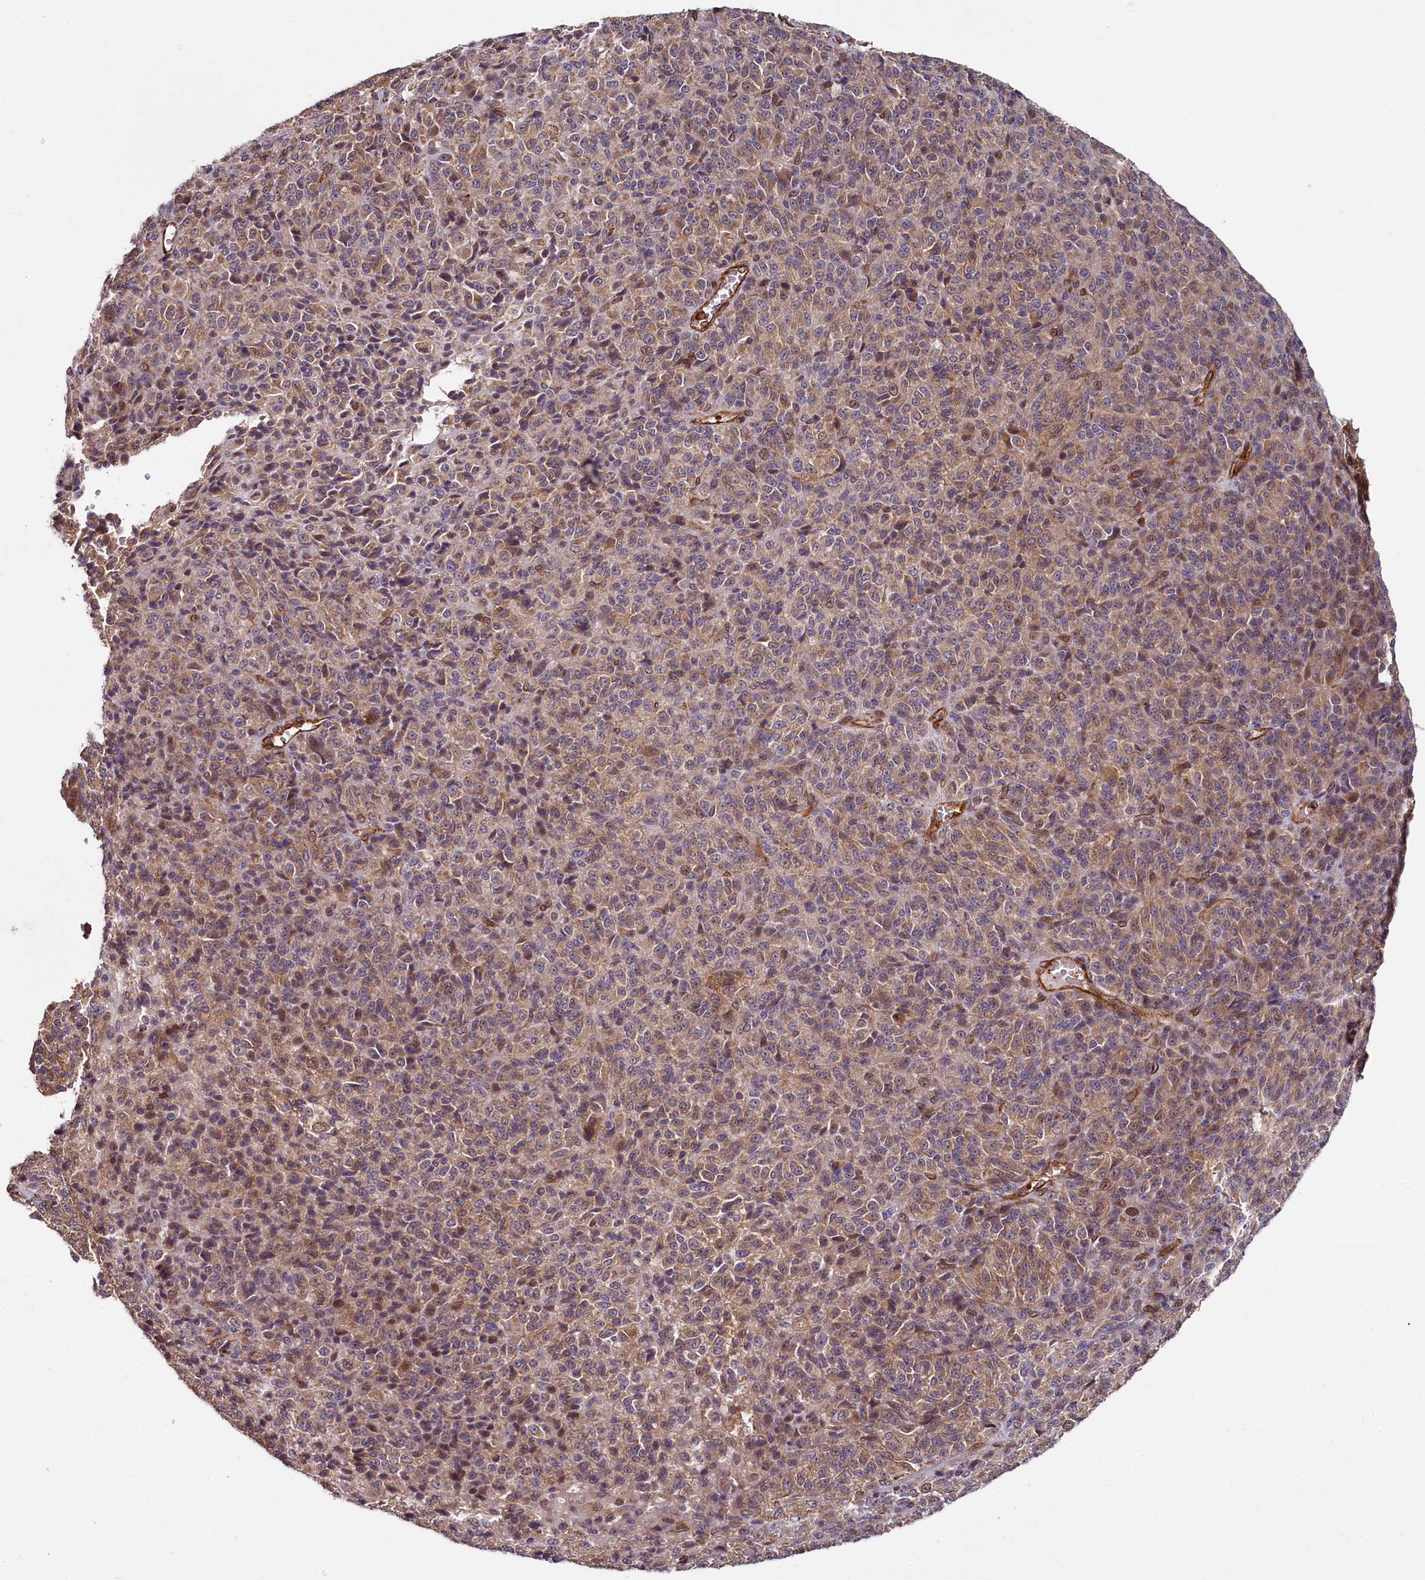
{"staining": {"intensity": "weak", "quantity": ">75%", "location": "cytoplasmic/membranous"}, "tissue": "melanoma", "cell_type": "Tumor cells", "image_type": "cancer", "snomed": [{"axis": "morphology", "description": "Malignant melanoma, Metastatic site"}, {"axis": "topography", "description": "Brain"}], "caption": "This image reveals immunohistochemistry staining of human melanoma, with low weak cytoplasmic/membranous positivity in approximately >75% of tumor cells.", "gene": "SVIP", "patient": {"sex": "female", "age": 56}}